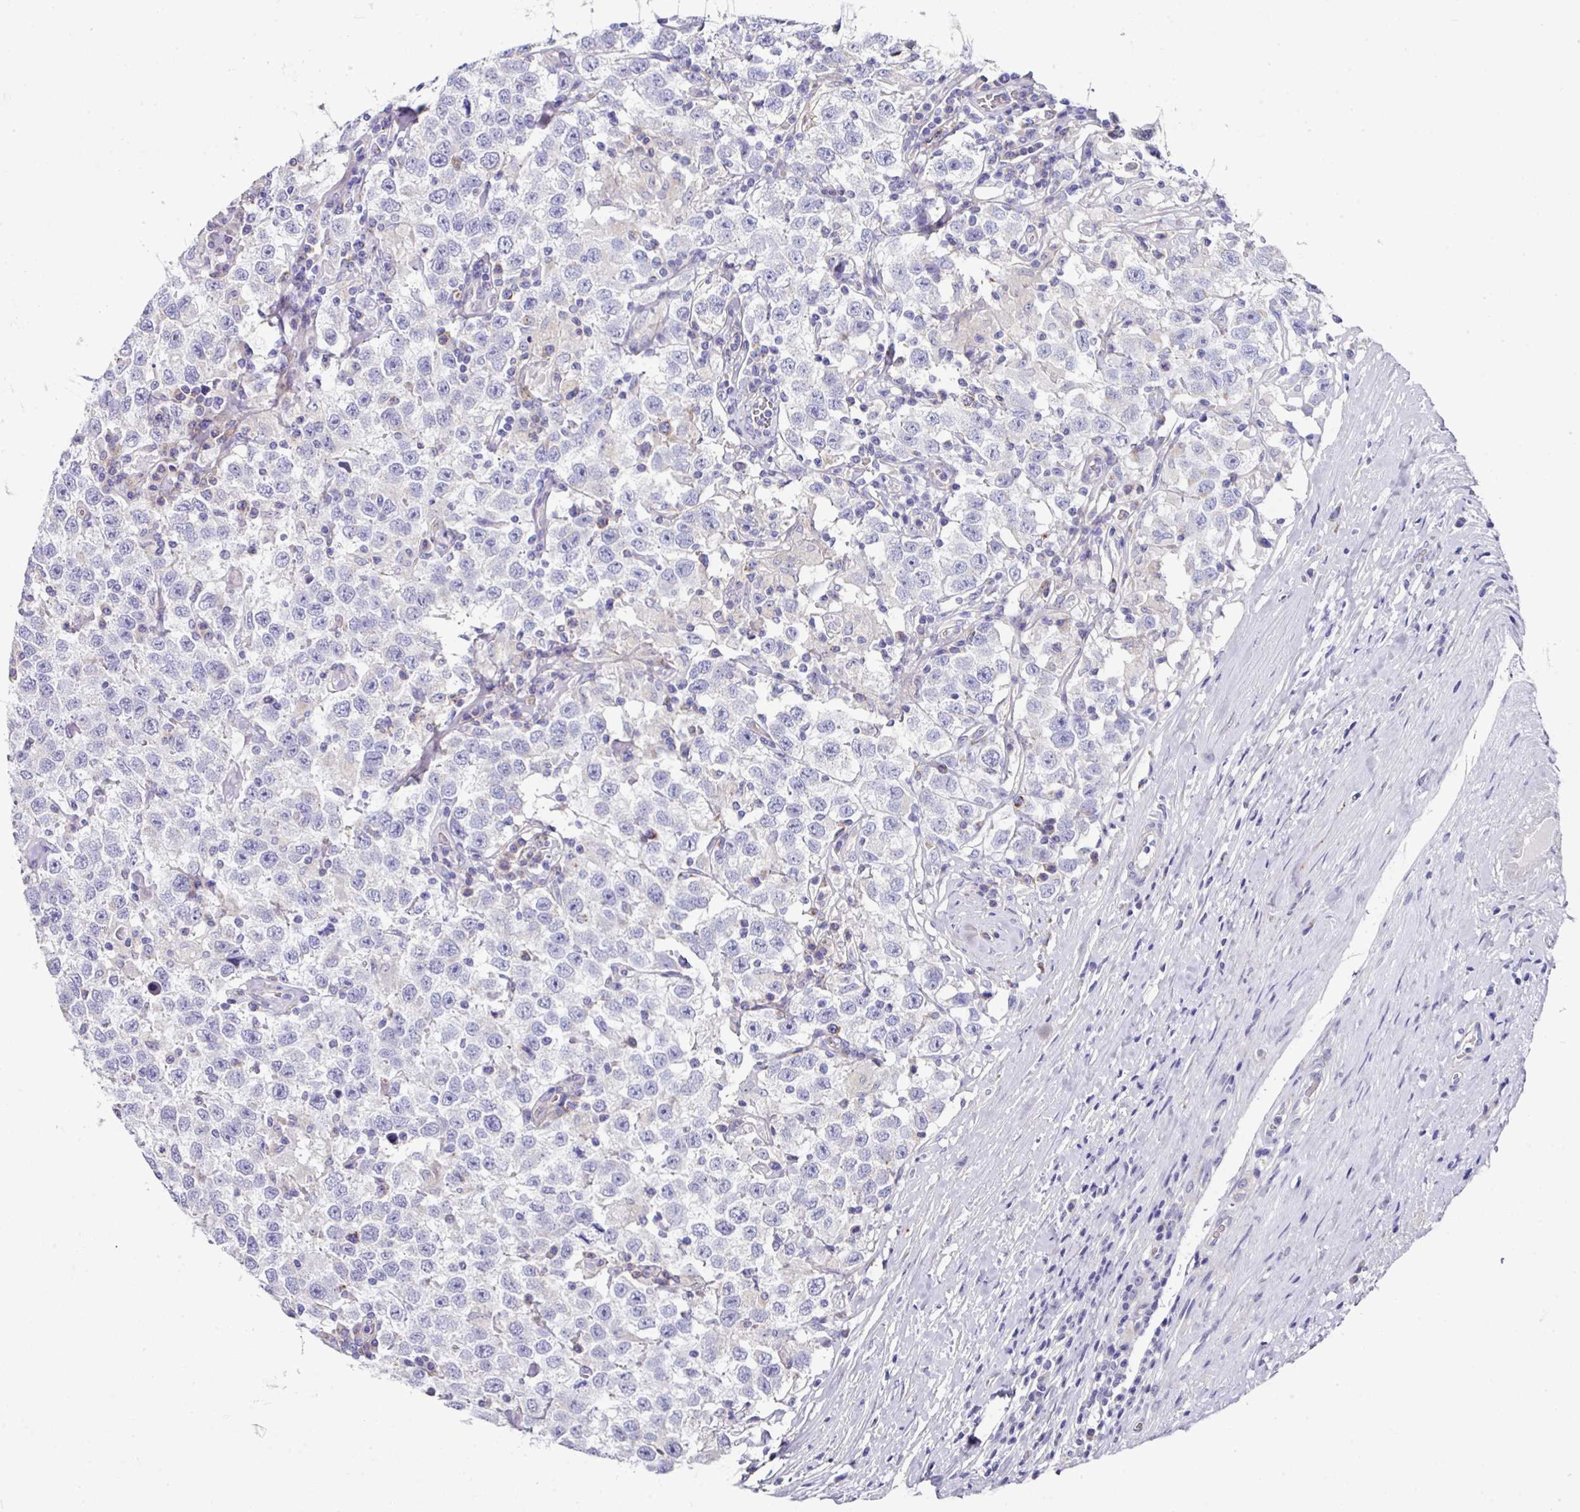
{"staining": {"intensity": "negative", "quantity": "none", "location": "none"}, "tissue": "testis cancer", "cell_type": "Tumor cells", "image_type": "cancer", "snomed": [{"axis": "morphology", "description": "Seminoma, NOS"}, {"axis": "topography", "description": "Testis"}], "caption": "The immunohistochemistry photomicrograph has no significant expression in tumor cells of testis cancer (seminoma) tissue.", "gene": "CLDN1", "patient": {"sex": "male", "age": 41}}